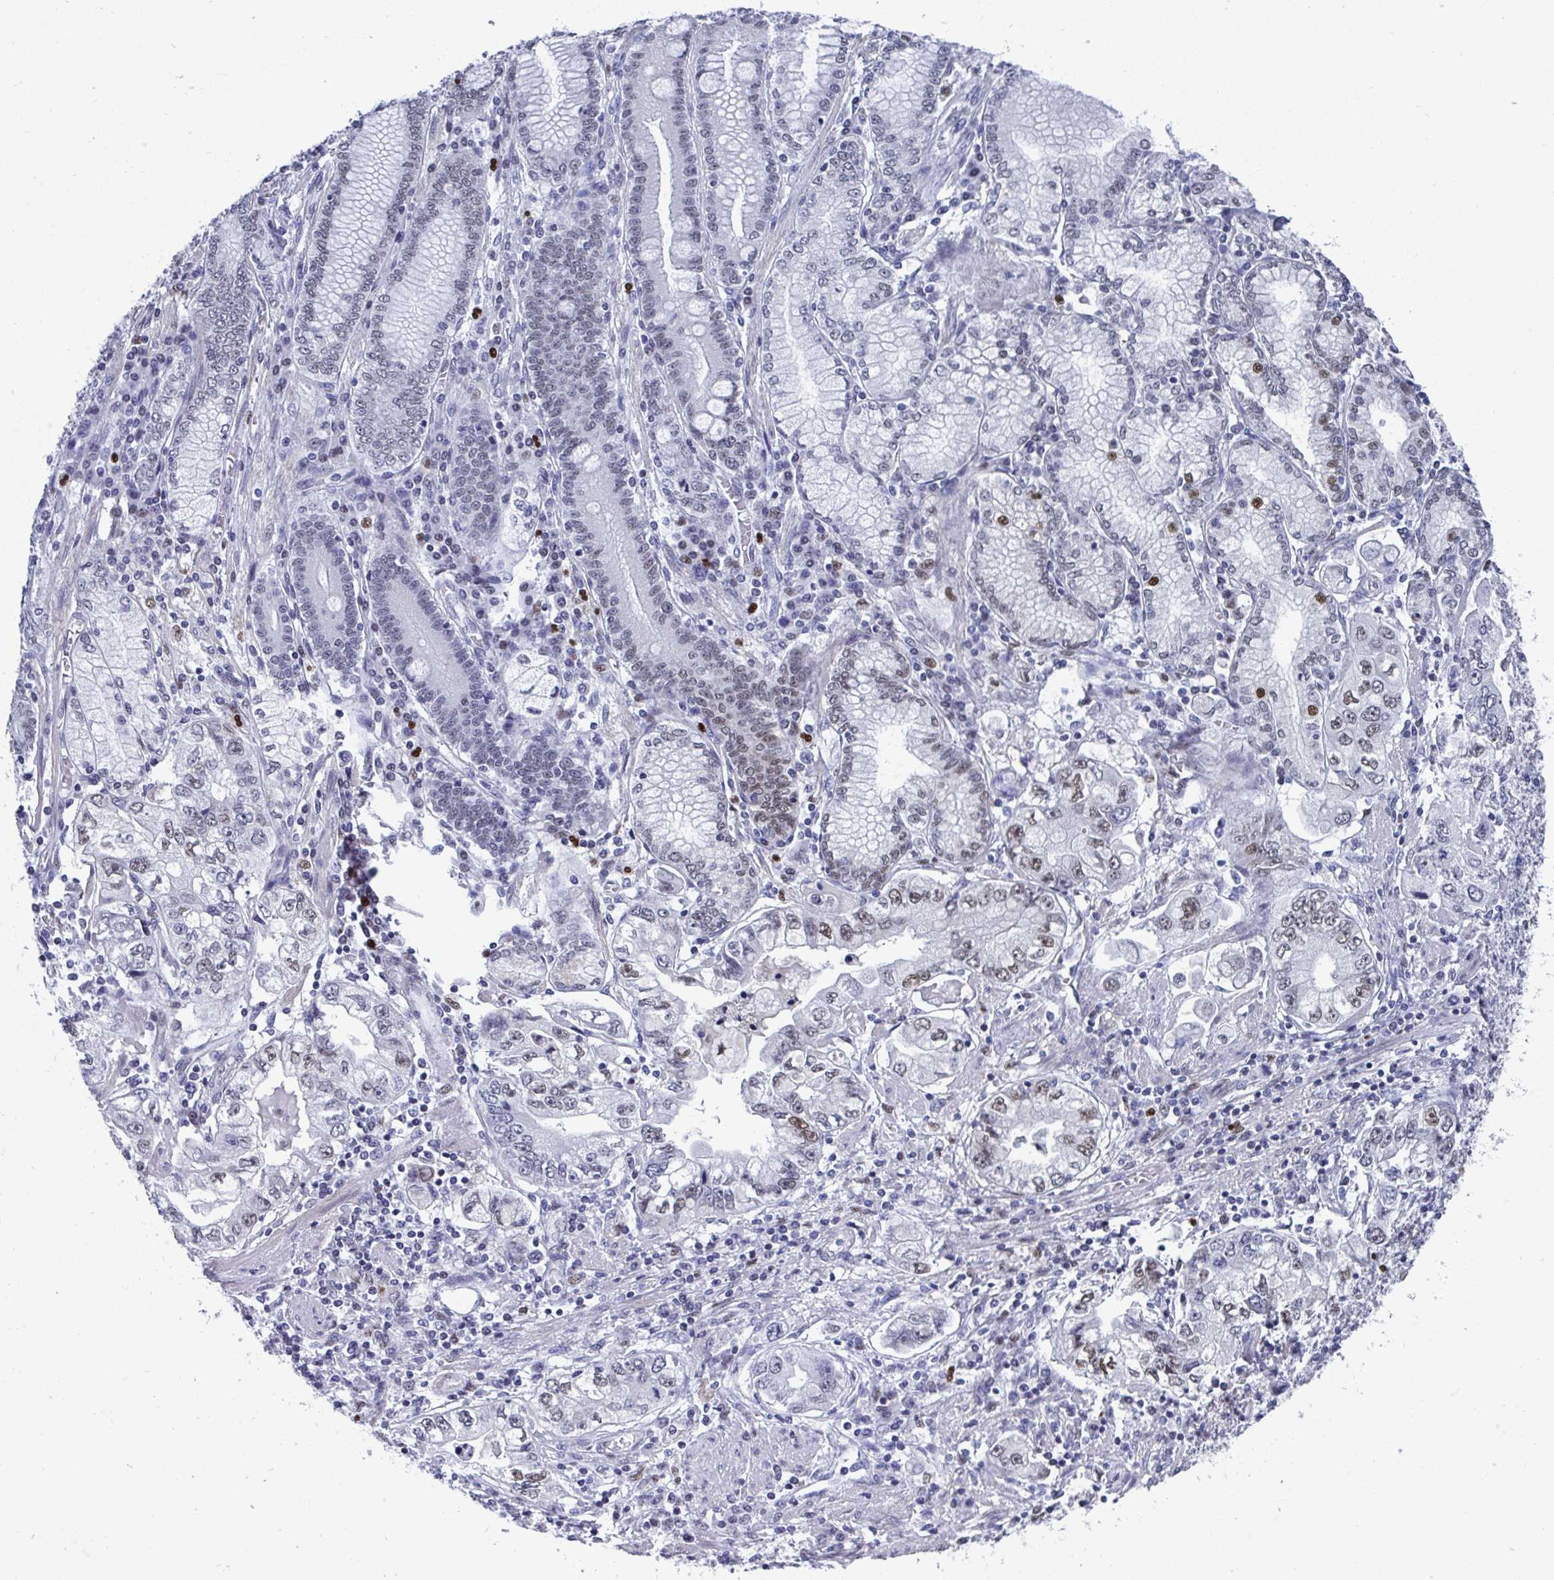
{"staining": {"intensity": "moderate", "quantity": "25%-75%", "location": "nuclear"}, "tissue": "stomach cancer", "cell_type": "Tumor cells", "image_type": "cancer", "snomed": [{"axis": "morphology", "description": "Adenocarcinoma, NOS"}, {"axis": "topography", "description": "Stomach, lower"}], "caption": "The histopathology image reveals staining of stomach adenocarcinoma, revealing moderate nuclear protein expression (brown color) within tumor cells.", "gene": "JDP2", "patient": {"sex": "female", "age": 93}}